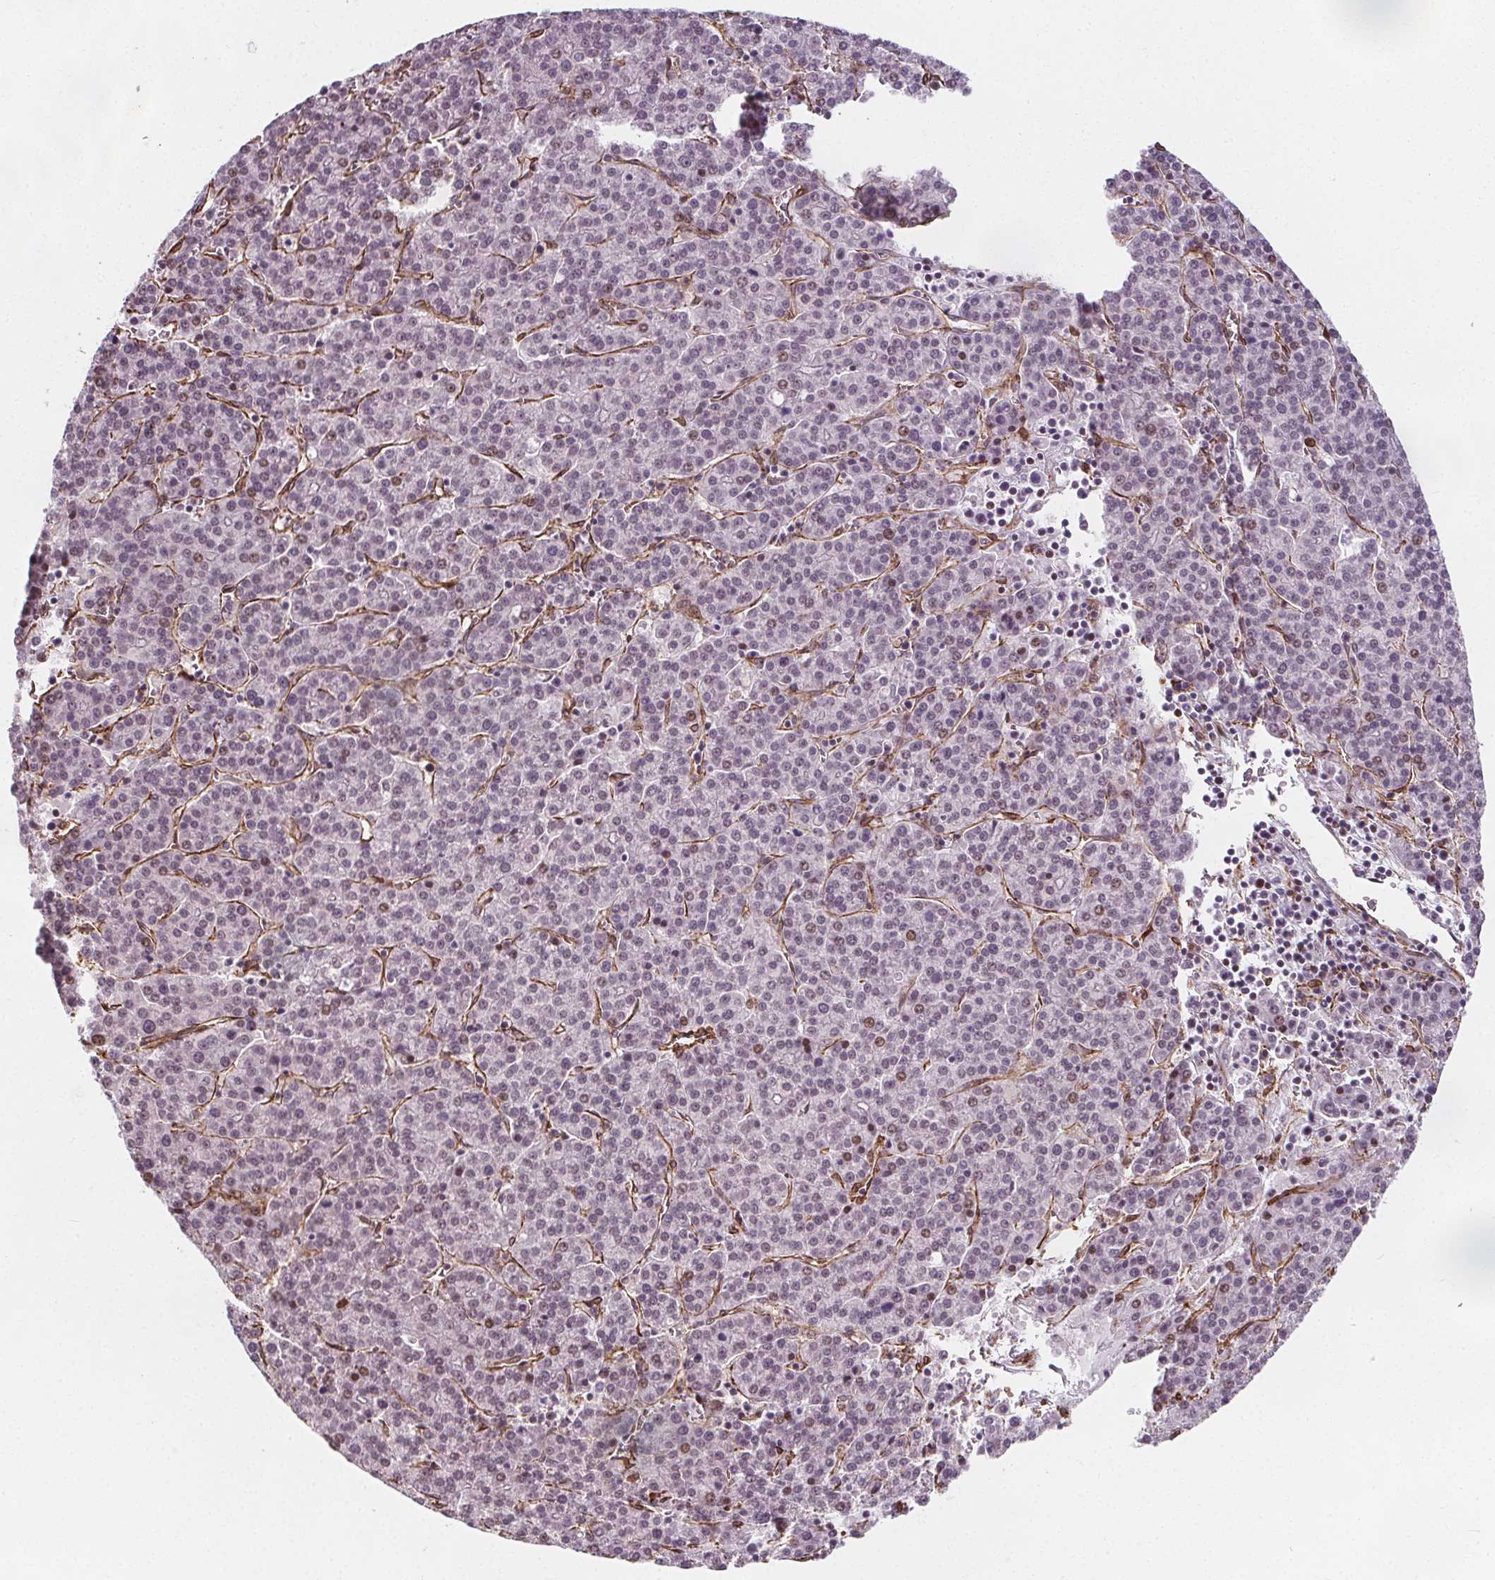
{"staining": {"intensity": "weak", "quantity": "<25%", "location": "nuclear"}, "tissue": "liver cancer", "cell_type": "Tumor cells", "image_type": "cancer", "snomed": [{"axis": "morphology", "description": "Carcinoma, Hepatocellular, NOS"}, {"axis": "topography", "description": "Liver"}], "caption": "Histopathology image shows no significant protein positivity in tumor cells of liver hepatocellular carcinoma.", "gene": "HAS1", "patient": {"sex": "female", "age": 58}}